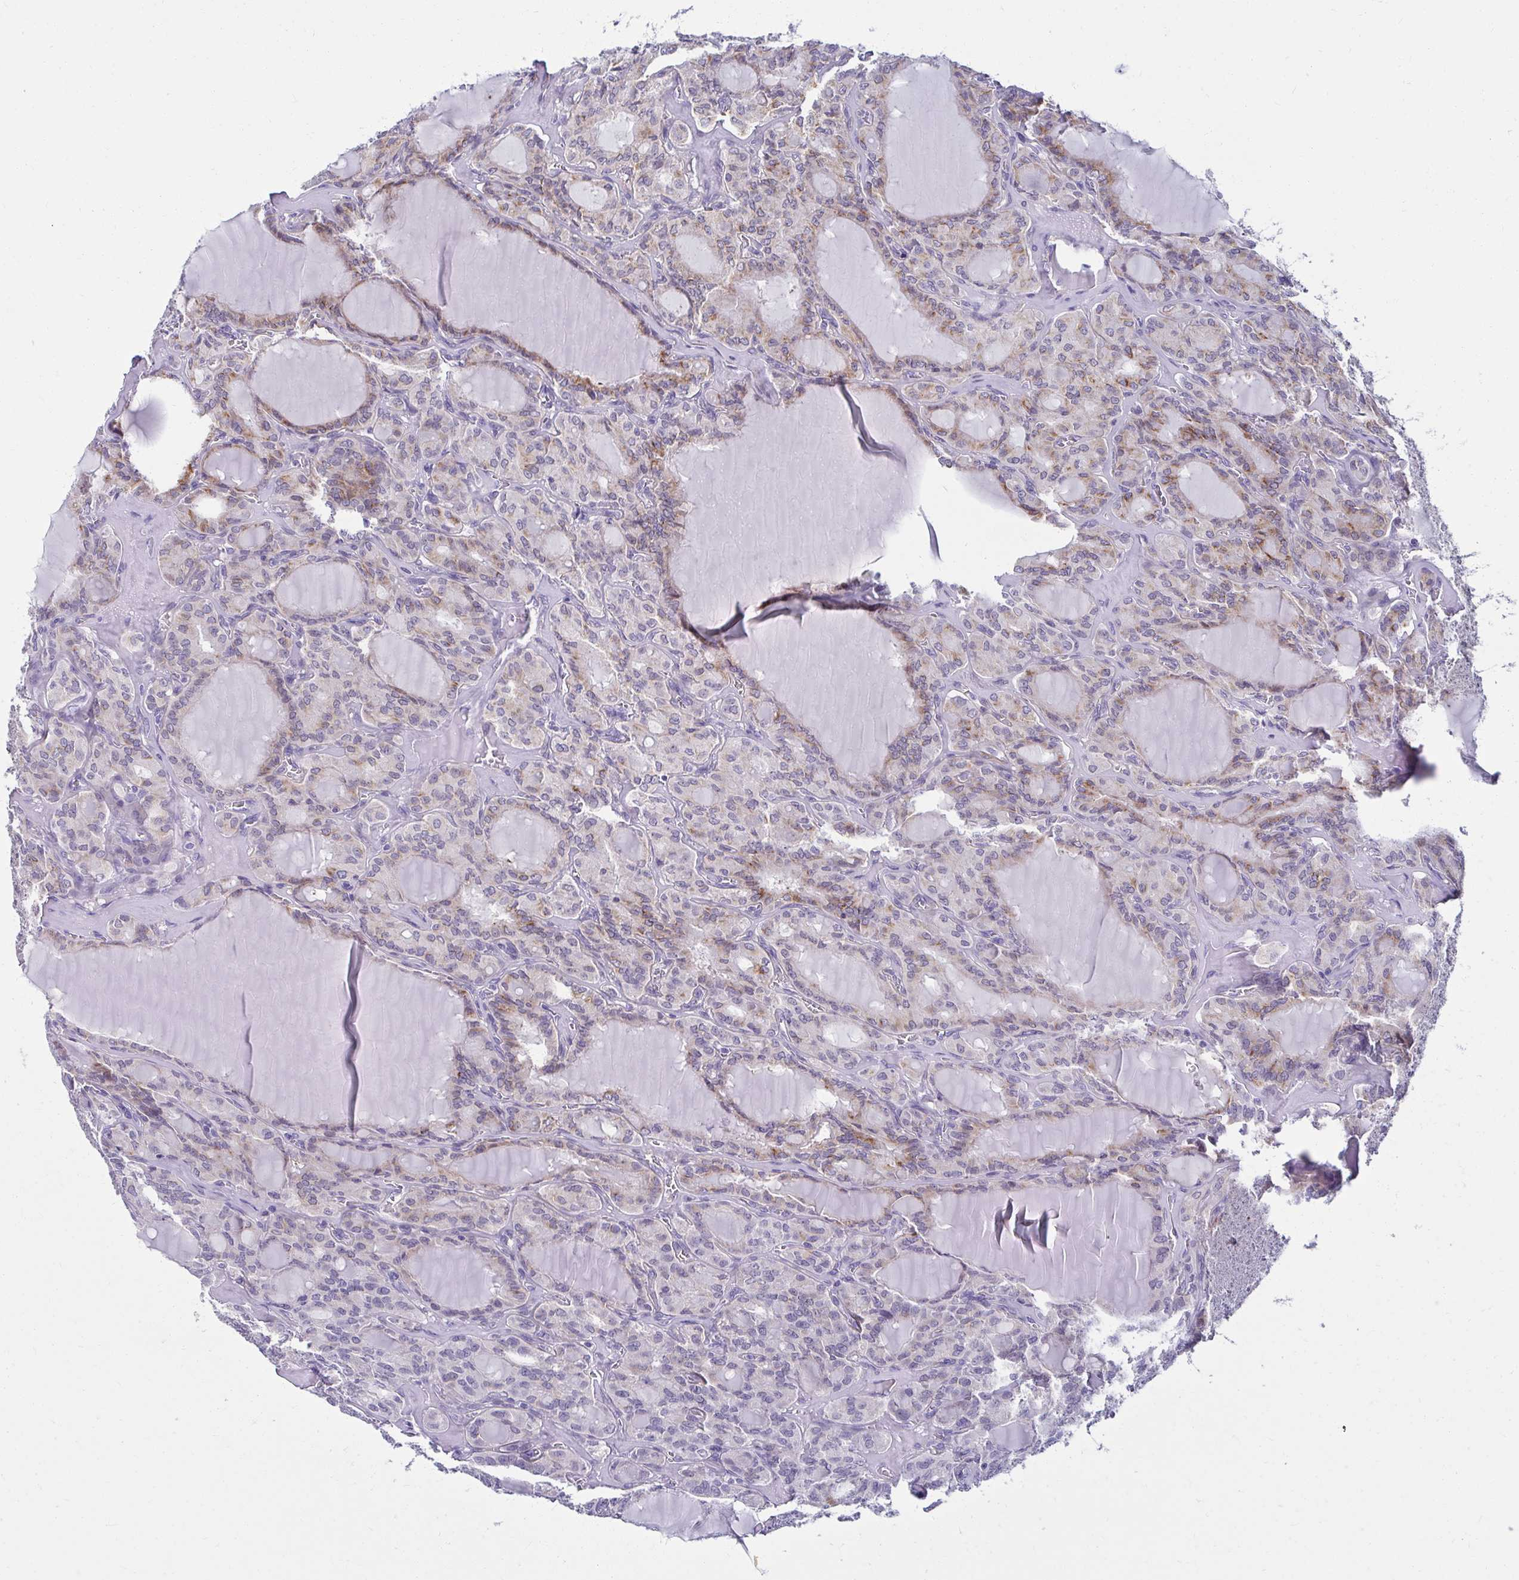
{"staining": {"intensity": "moderate", "quantity": "25%-75%", "location": "cytoplasmic/membranous"}, "tissue": "thyroid cancer", "cell_type": "Tumor cells", "image_type": "cancer", "snomed": [{"axis": "morphology", "description": "Papillary adenocarcinoma, NOS"}, {"axis": "topography", "description": "Thyroid gland"}], "caption": "Tumor cells exhibit medium levels of moderate cytoplasmic/membranous staining in approximately 25%-75% of cells in thyroid cancer. (DAB IHC with brightfield microscopy, high magnification).", "gene": "ANKRD62", "patient": {"sex": "male", "age": 87}}